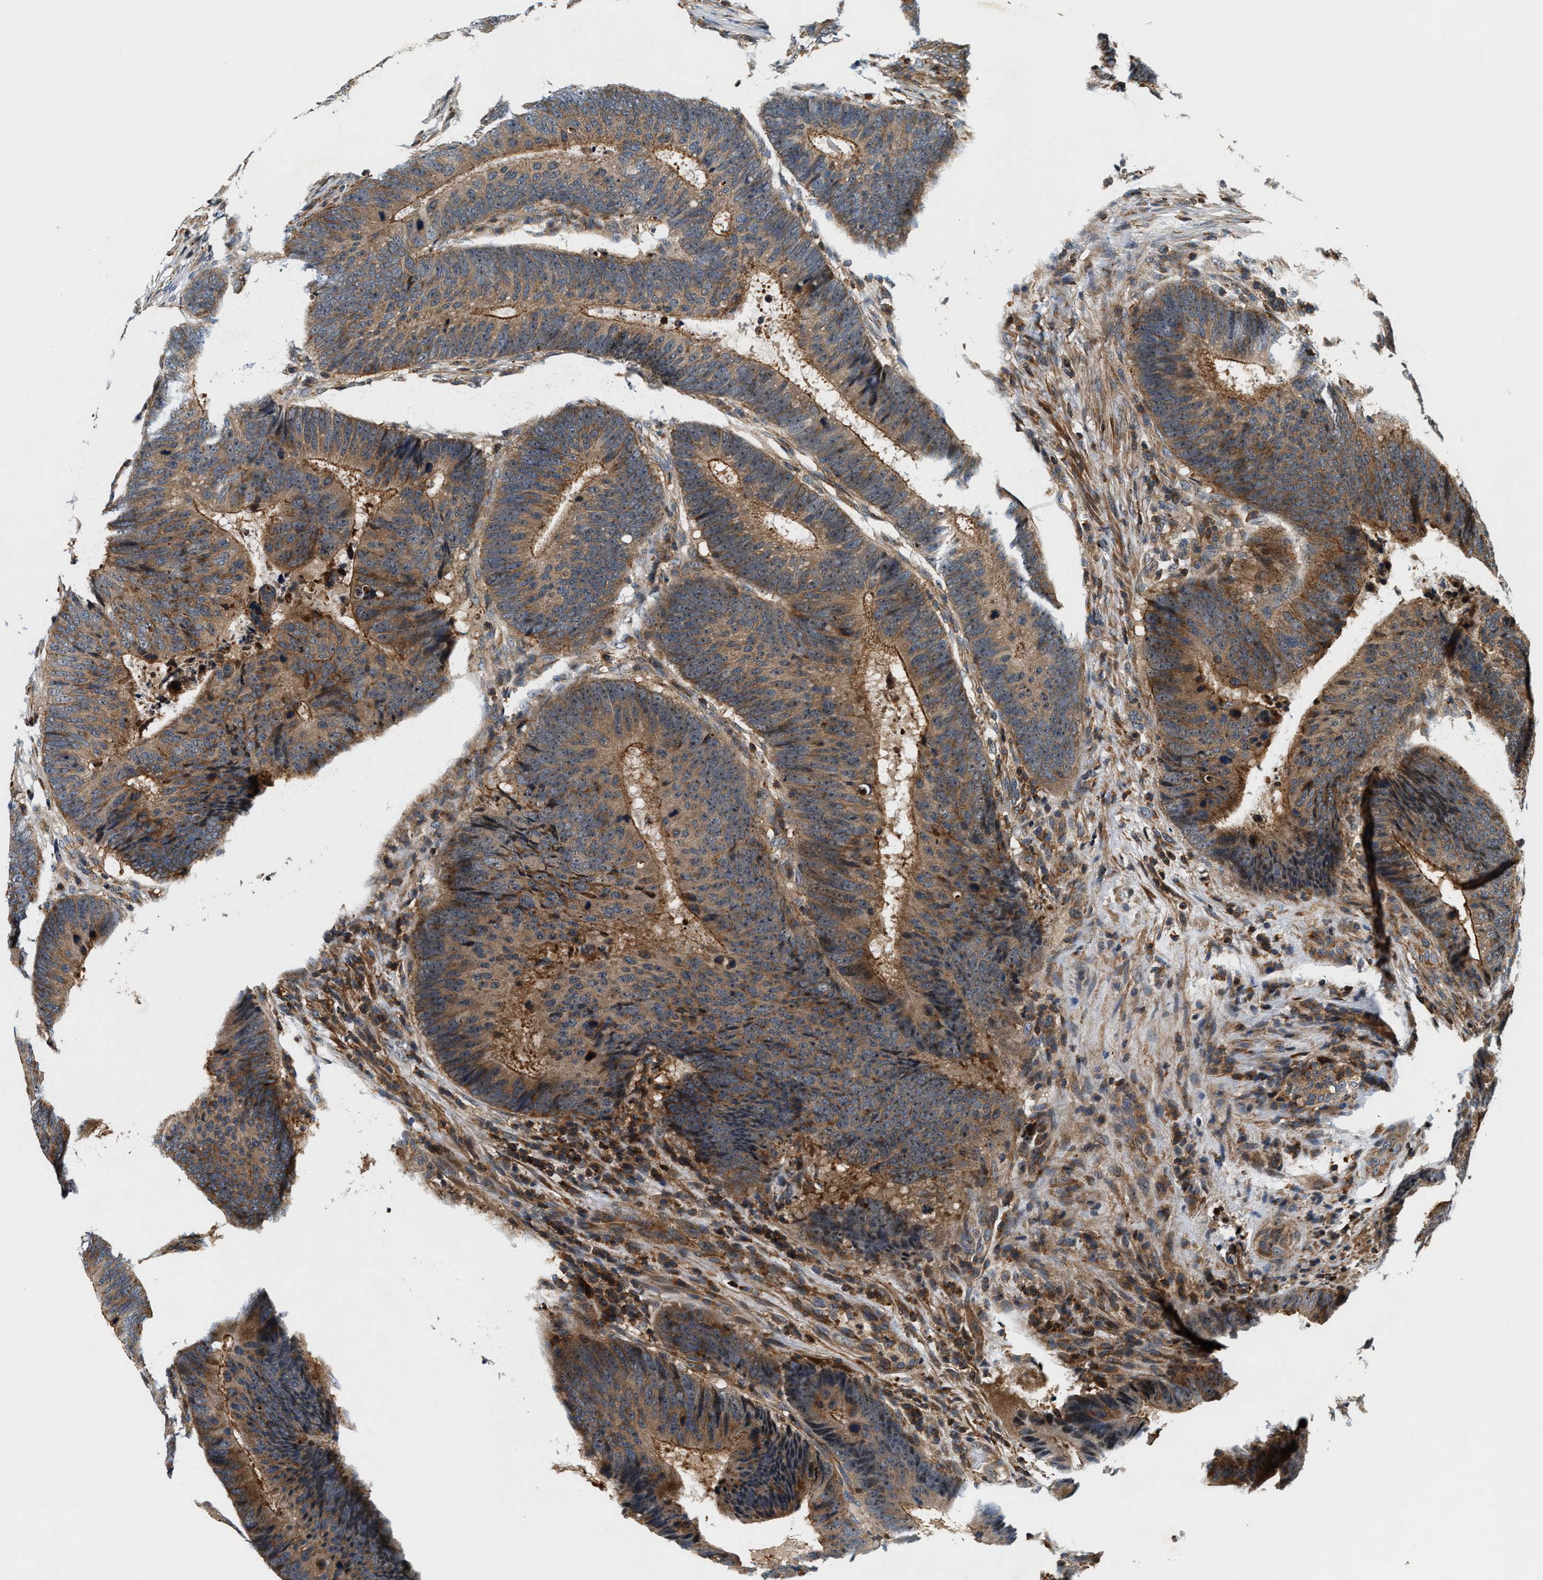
{"staining": {"intensity": "weak", "quantity": ">75%", "location": "cytoplasmic/membranous"}, "tissue": "colorectal cancer", "cell_type": "Tumor cells", "image_type": "cancer", "snomed": [{"axis": "morphology", "description": "Adenocarcinoma, NOS"}, {"axis": "topography", "description": "Colon"}], "caption": "This histopathology image displays IHC staining of human colorectal adenocarcinoma, with low weak cytoplasmic/membranous staining in about >75% of tumor cells.", "gene": "SAMD9", "patient": {"sex": "male", "age": 56}}